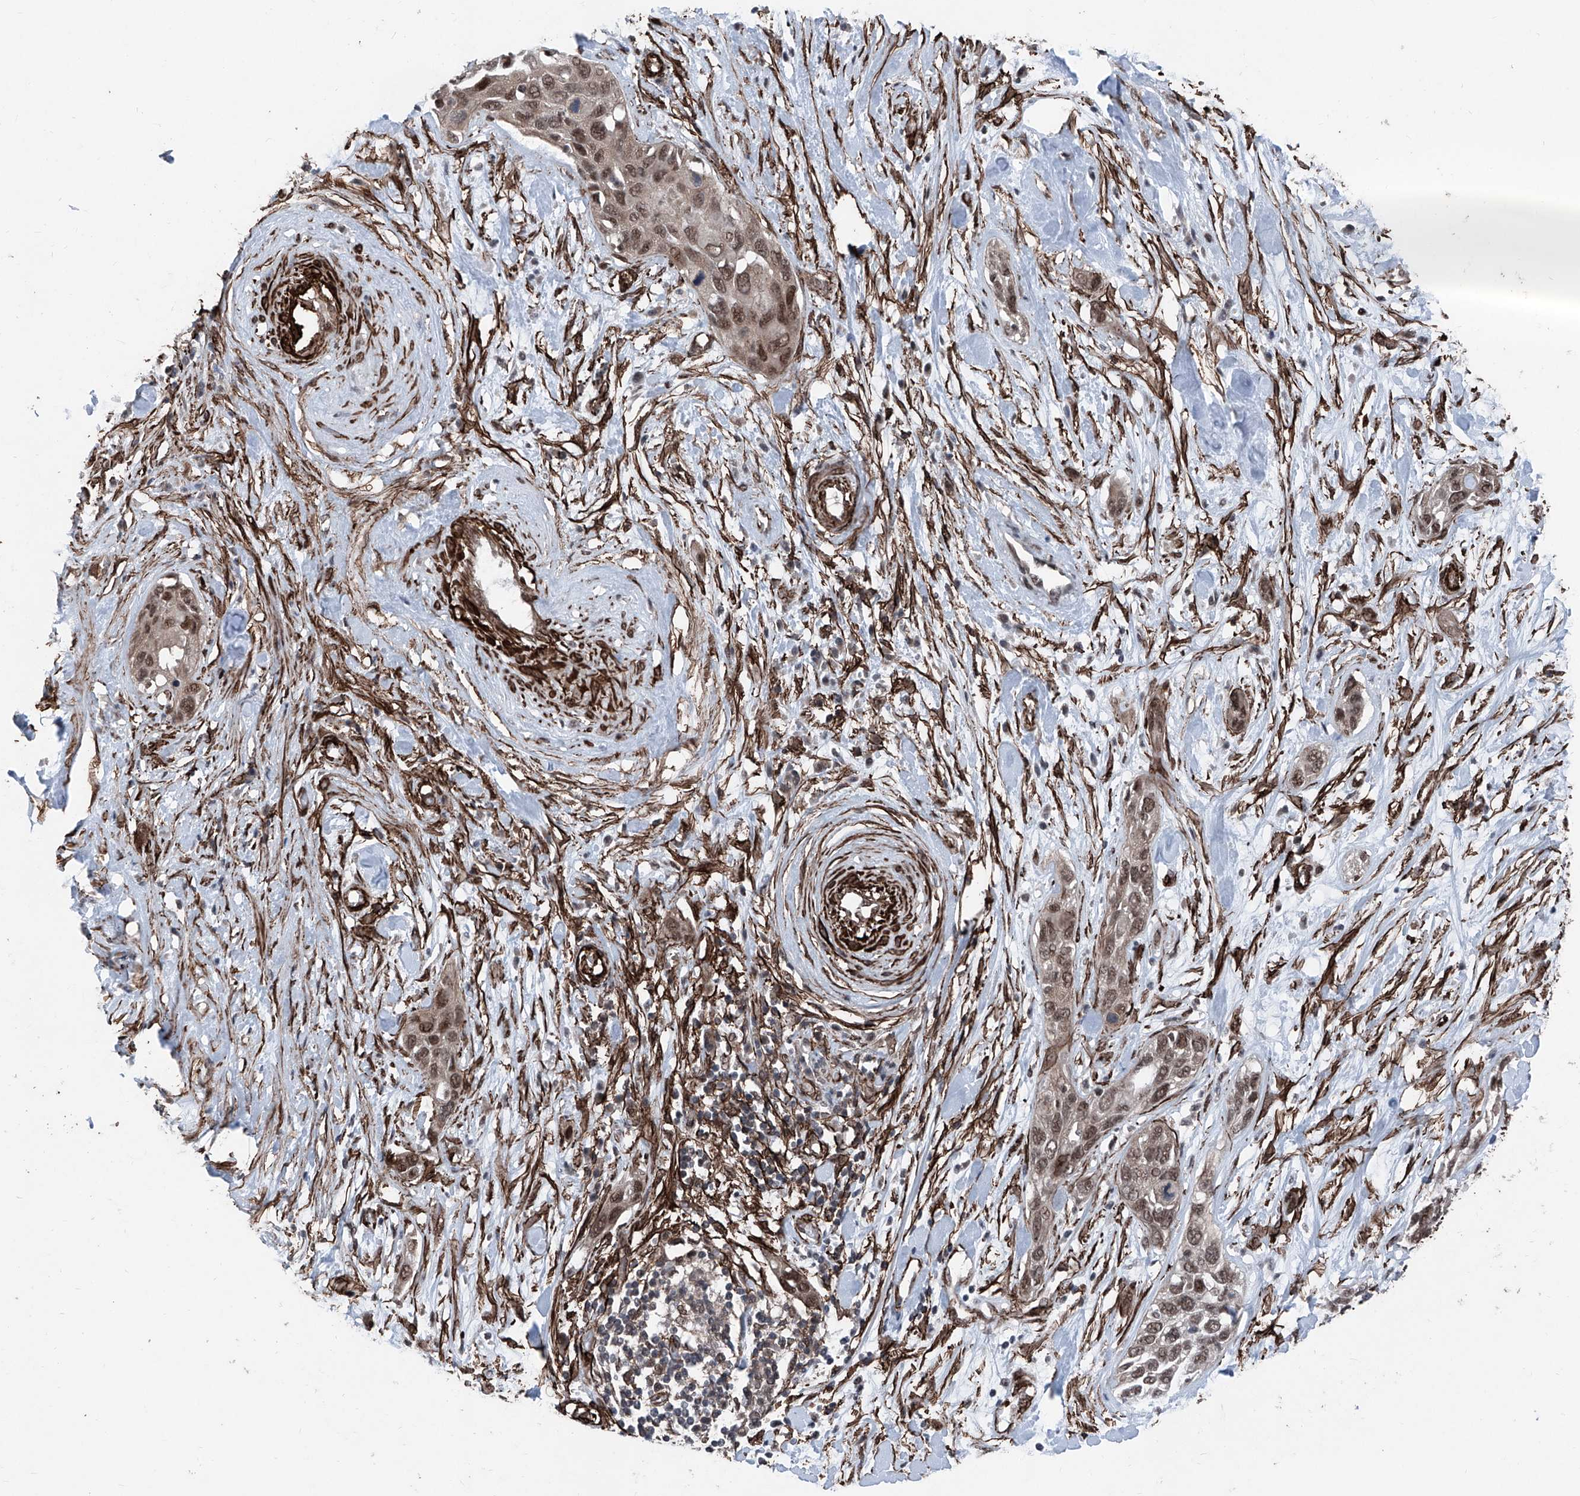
{"staining": {"intensity": "moderate", "quantity": ">75%", "location": "cytoplasmic/membranous,nuclear"}, "tissue": "pancreatic cancer", "cell_type": "Tumor cells", "image_type": "cancer", "snomed": [{"axis": "morphology", "description": "Adenocarcinoma, NOS"}, {"axis": "topography", "description": "Pancreas"}], "caption": "A medium amount of moderate cytoplasmic/membranous and nuclear positivity is identified in approximately >75% of tumor cells in pancreatic cancer (adenocarcinoma) tissue.", "gene": "COA7", "patient": {"sex": "female", "age": 60}}